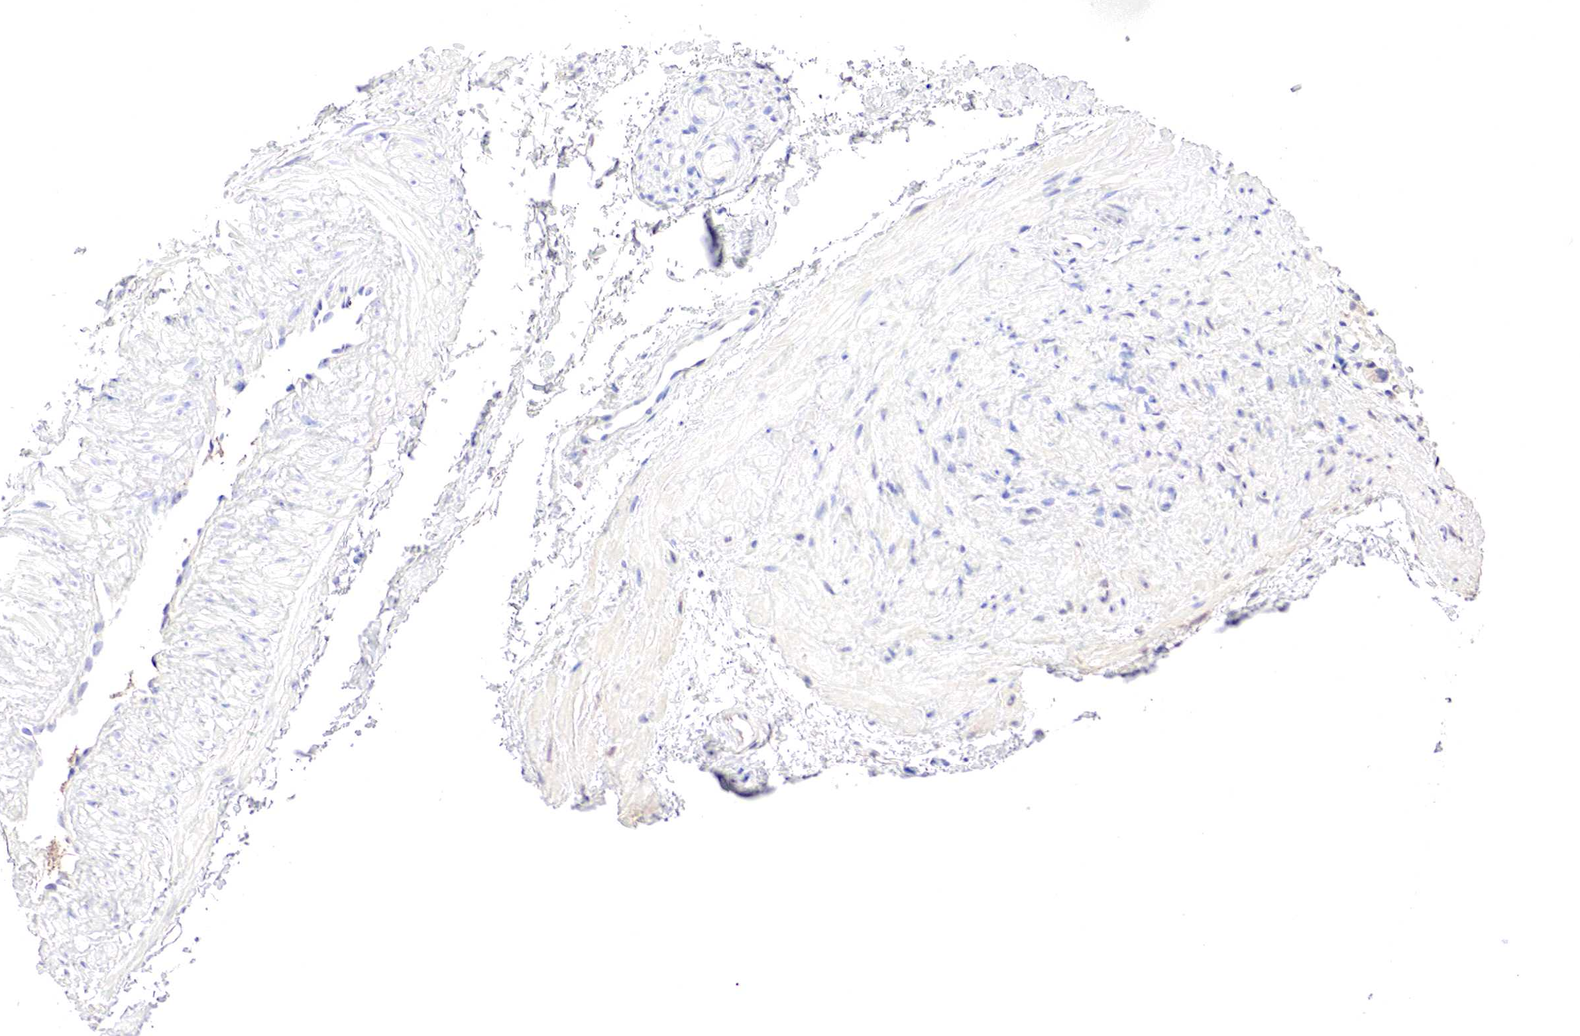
{"staining": {"intensity": "negative", "quantity": "none", "location": "none"}, "tissue": "epididymis", "cell_type": "Glandular cells", "image_type": "normal", "snomed": [{"axis": "morphology", "description": "Normal tissue, NOS"}, {"axis": "topography", "description": "Epididymis"}], "caption": "Immunohistochemistry (IHC) of normal human epididymis exhibits no positivity in glandular cells. (Stains: DAB immunohistochemistry with hematoxylin counter stain, Microscopy: brightfield microscopy at high magnification).", "gene": "GATA1", "patient": {"sex": "male", "age": 74}}